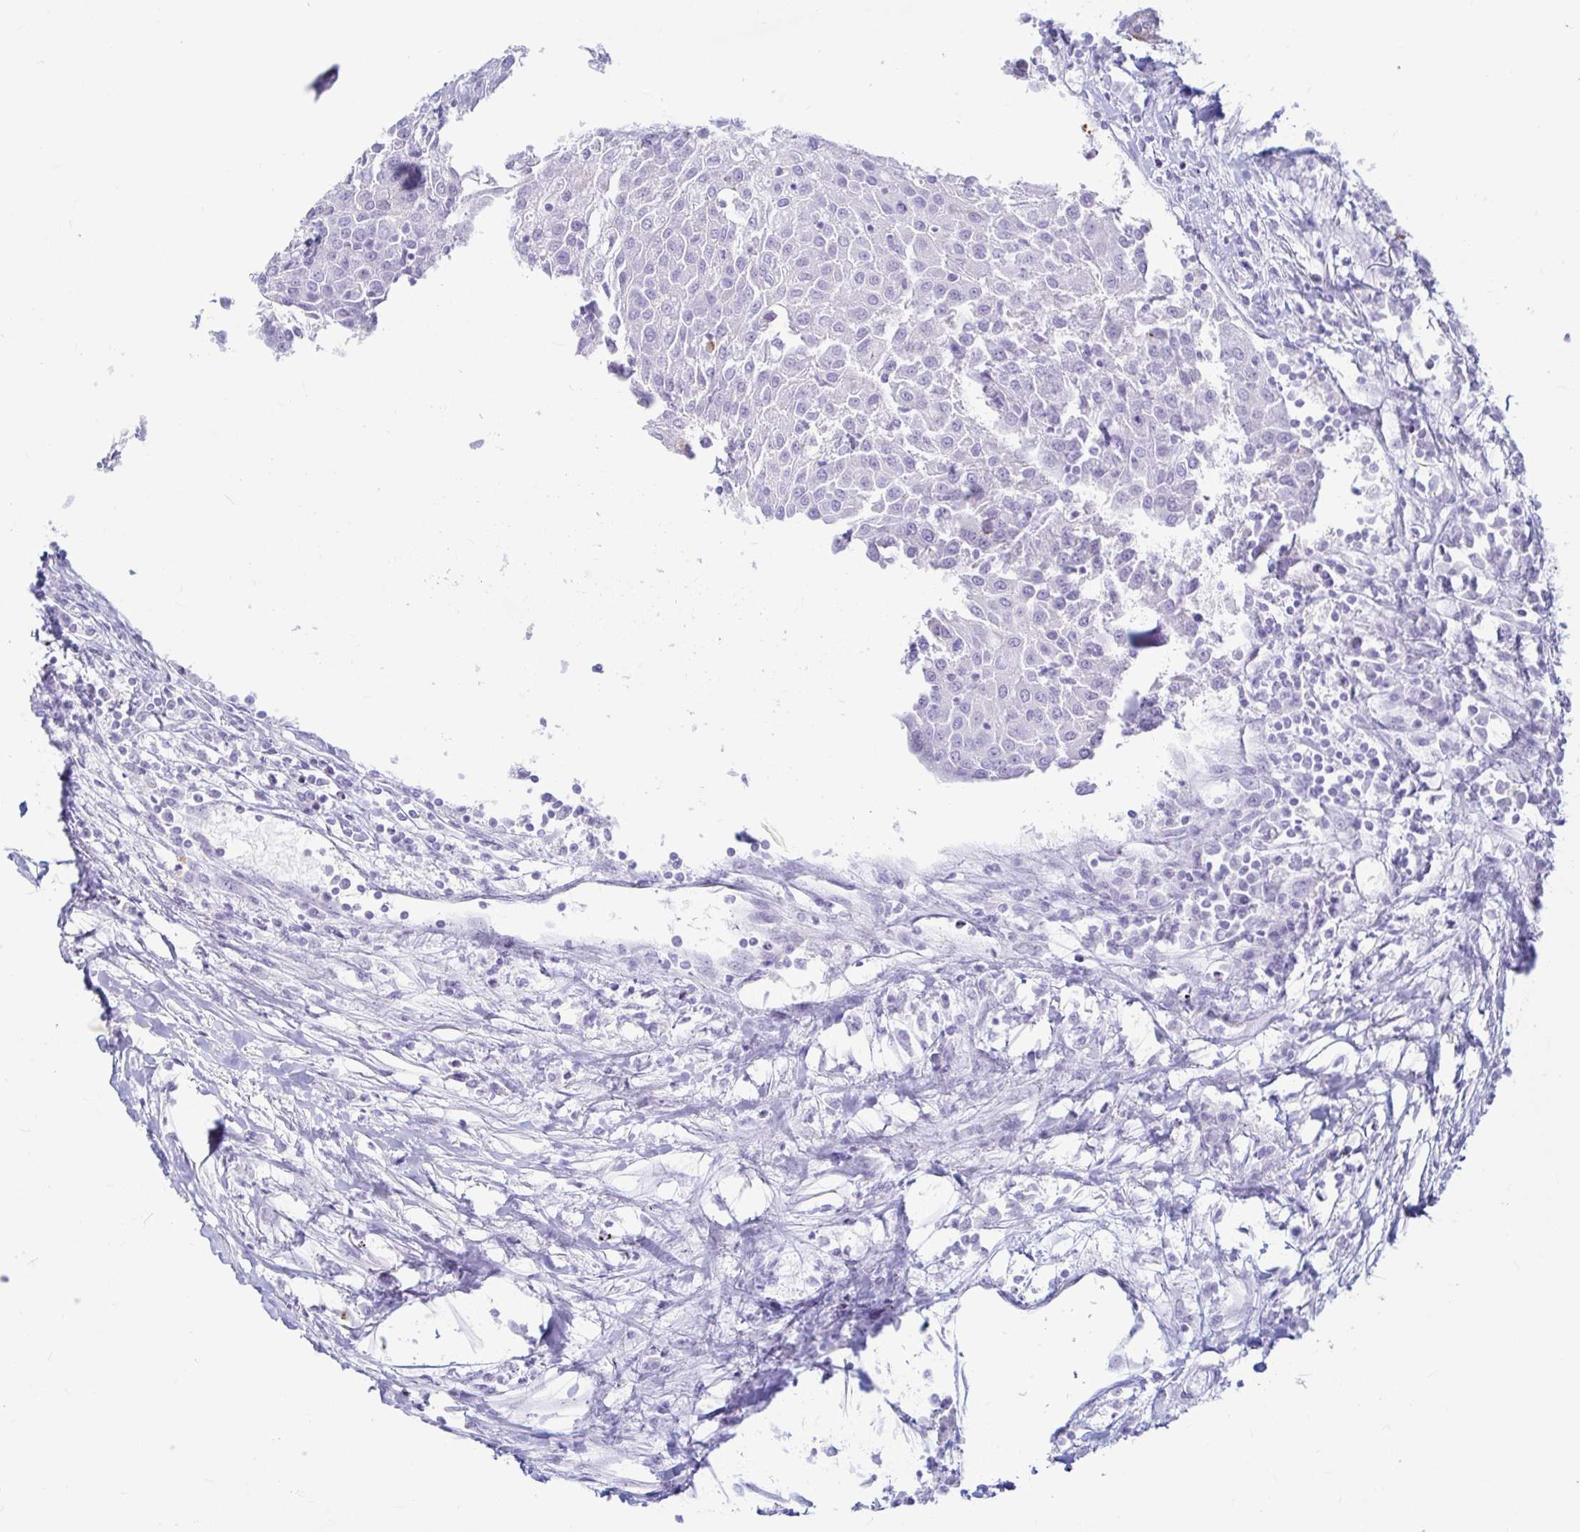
{"staining": {"intensity": "negative", "quantity": "none", "location": "none"}, "tissue": "urothelial cancer", "cell_type": "Tumor cells", "image_type": "cancer", "snomed": [{"axis": "morphology", "description": "Urothelial carcinoma, High grade"}, {"axis": "topography", "description": "Urinary bladder"}], "caption": "High power microscopy photomicrograph of an immunohistochemistry (IHC) histopathology image of urothelial carcinoma (high-grade), revealing no significant positivity in tumor cells.", "gene": "ERICH6", "patient": {"sex": "female", "age": 85}}